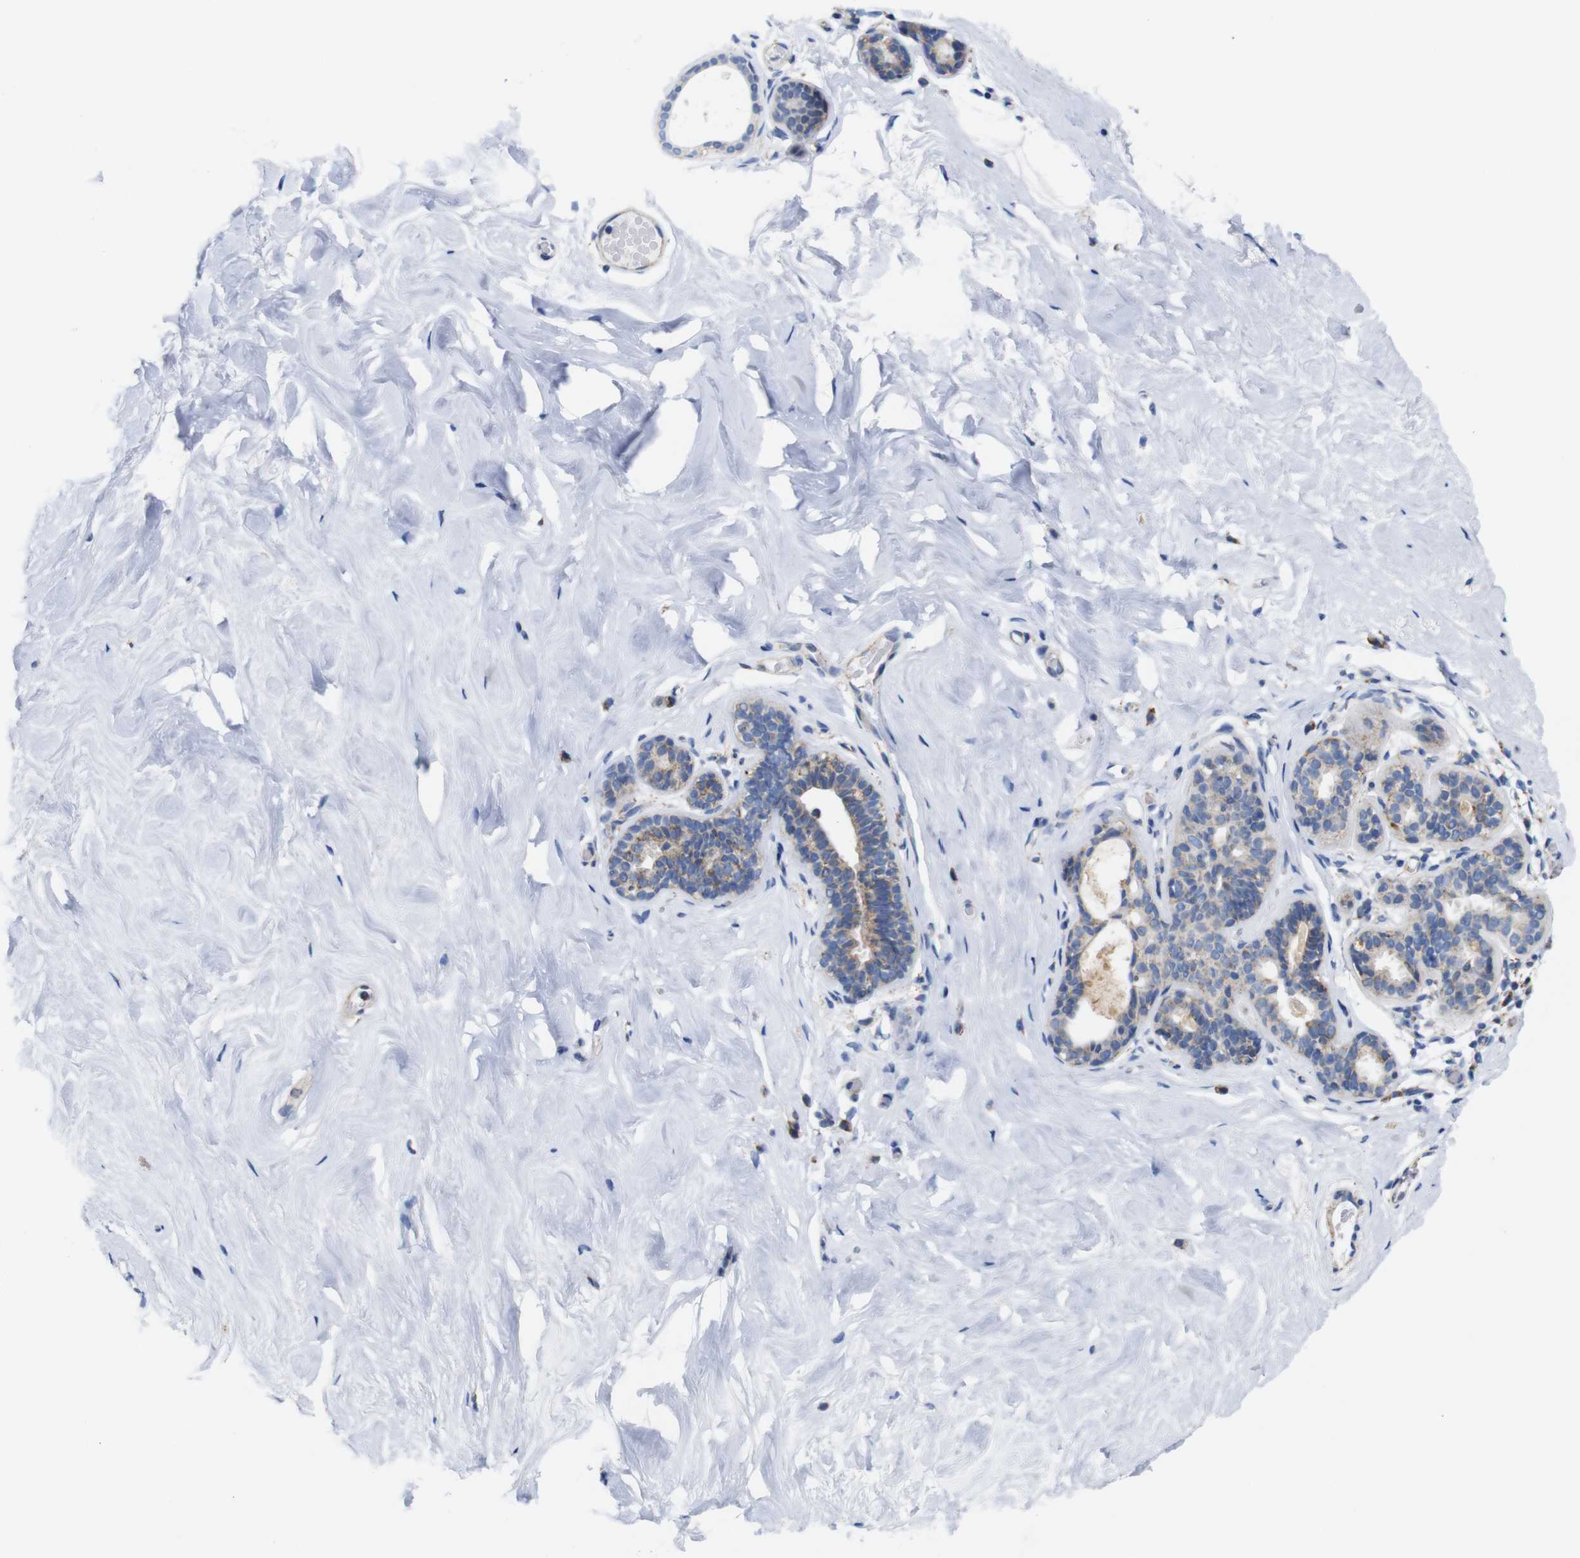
{"staining": {"intensity": "negative", "quantity": "none", "location": "none"}, "tissue": "breast", "cell_type": "Adipocytes", "image_type": "normal", "snomed": [{"axis": "morphology", "description": "Normal tissue, NOS"}, {"axis": "topography", "description": "Breast"}], "caption": "Protein analysis of benign breast displays no significant staining in adipocytes. Brightfield microscopy of immunohistochemistry stained with DAB (brown) and hematoxylin (blue), captured at high magnification.", "gene": "FAM171B", "patient": {"sex": "female", "age": 75}}